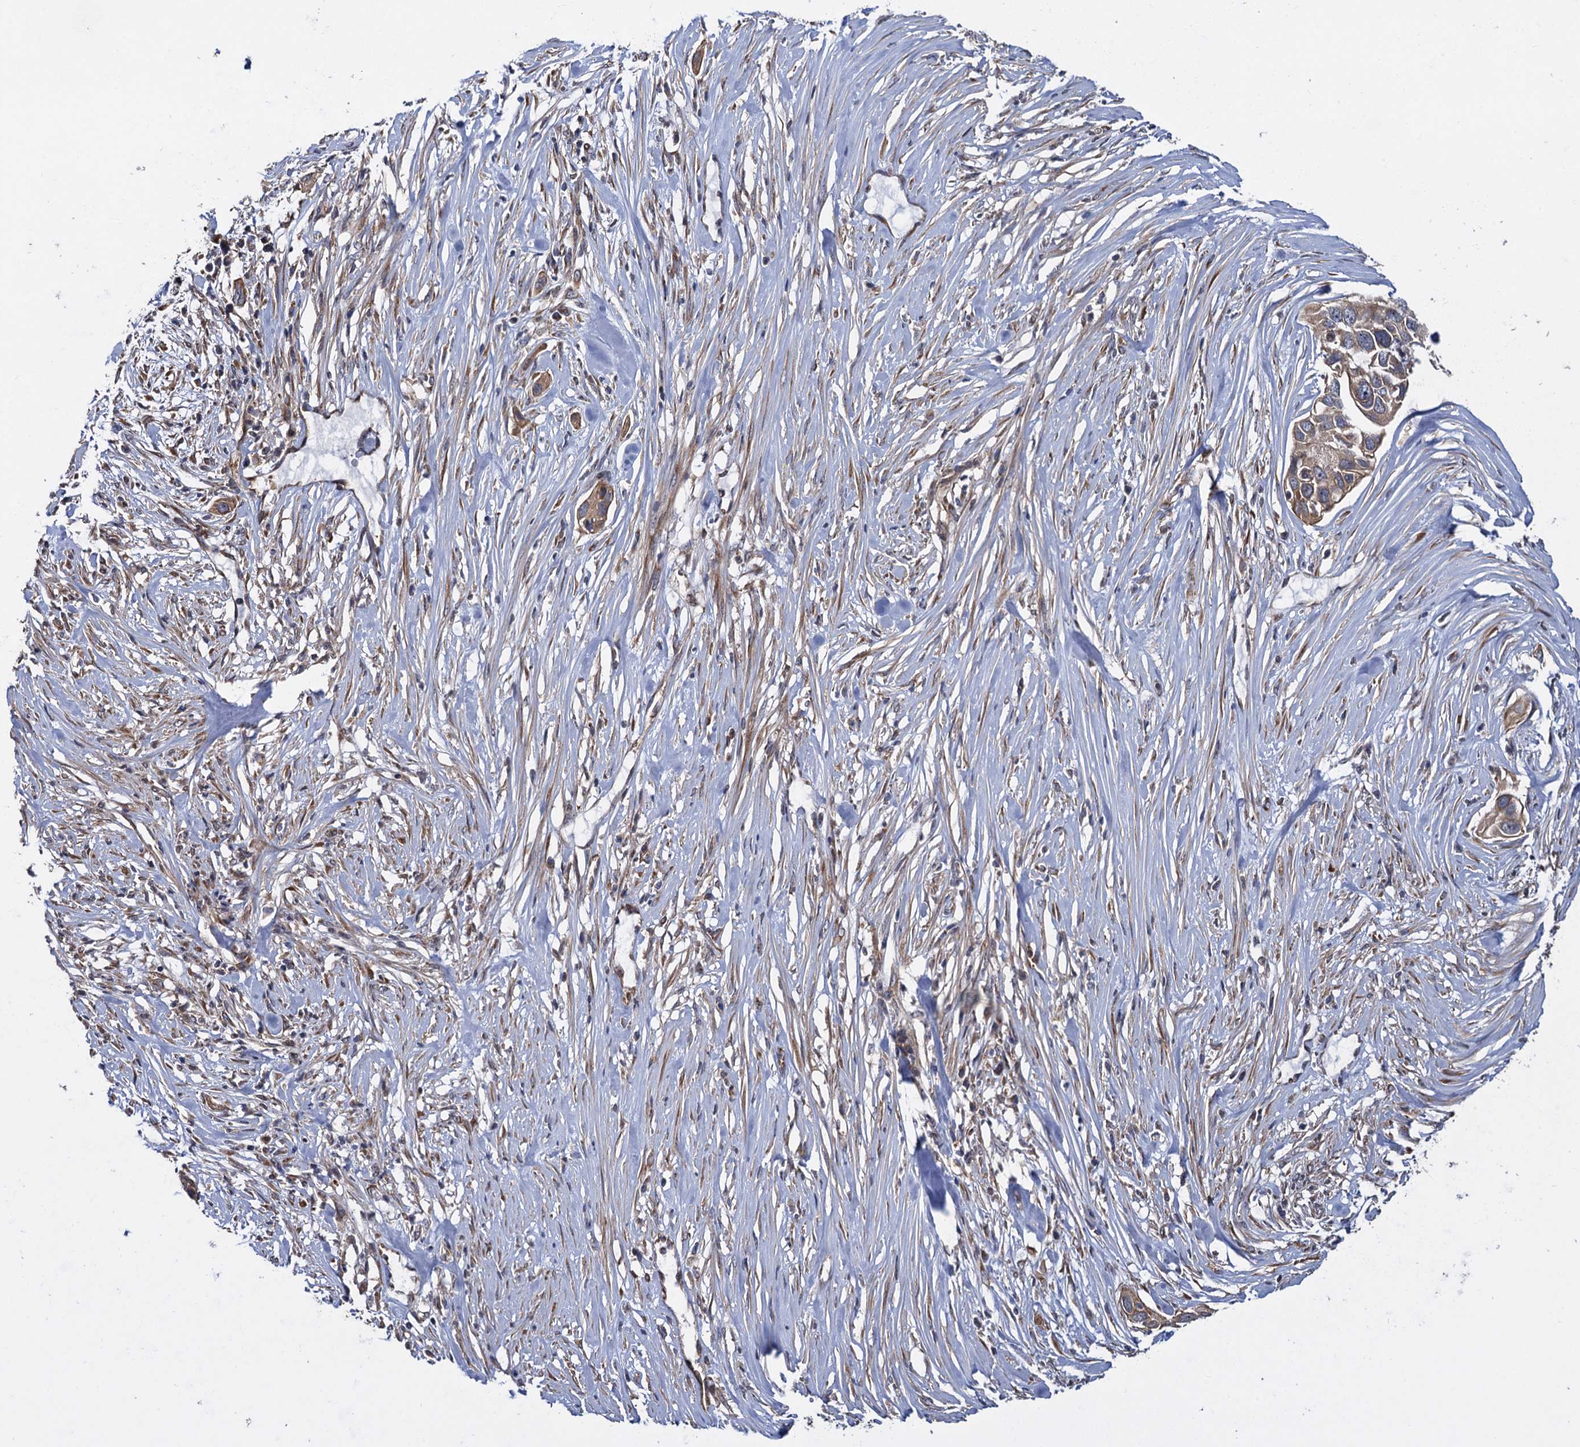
{"staining": {"intensity": "moderate", "quantity": ">75%", "location": "cytoplasmic/membranous"}, "tissue": "pancreatic cancer", "cell_type": "Tumor cells", "image_type": "cancer", "snomed": [{"axis": "morphology", "description": "Adenocarcinoma, NOS"}, {"axis": "topography", "description": "Pancreas"}], "caption": "Protein expression analysis of adenocarcinoma (pancreatic) reveals moderate cytoplasmic/membranous expression in approximately >75% of tumor cells. The staining is performed using DAB (3,3'-diaminobenzidine) brown chromogen to label protein expression. The nuclei are counter-stained blue using hematoxylin.", "gene": "HAUS1", "patient": {"sex": "female", "age": 60}}